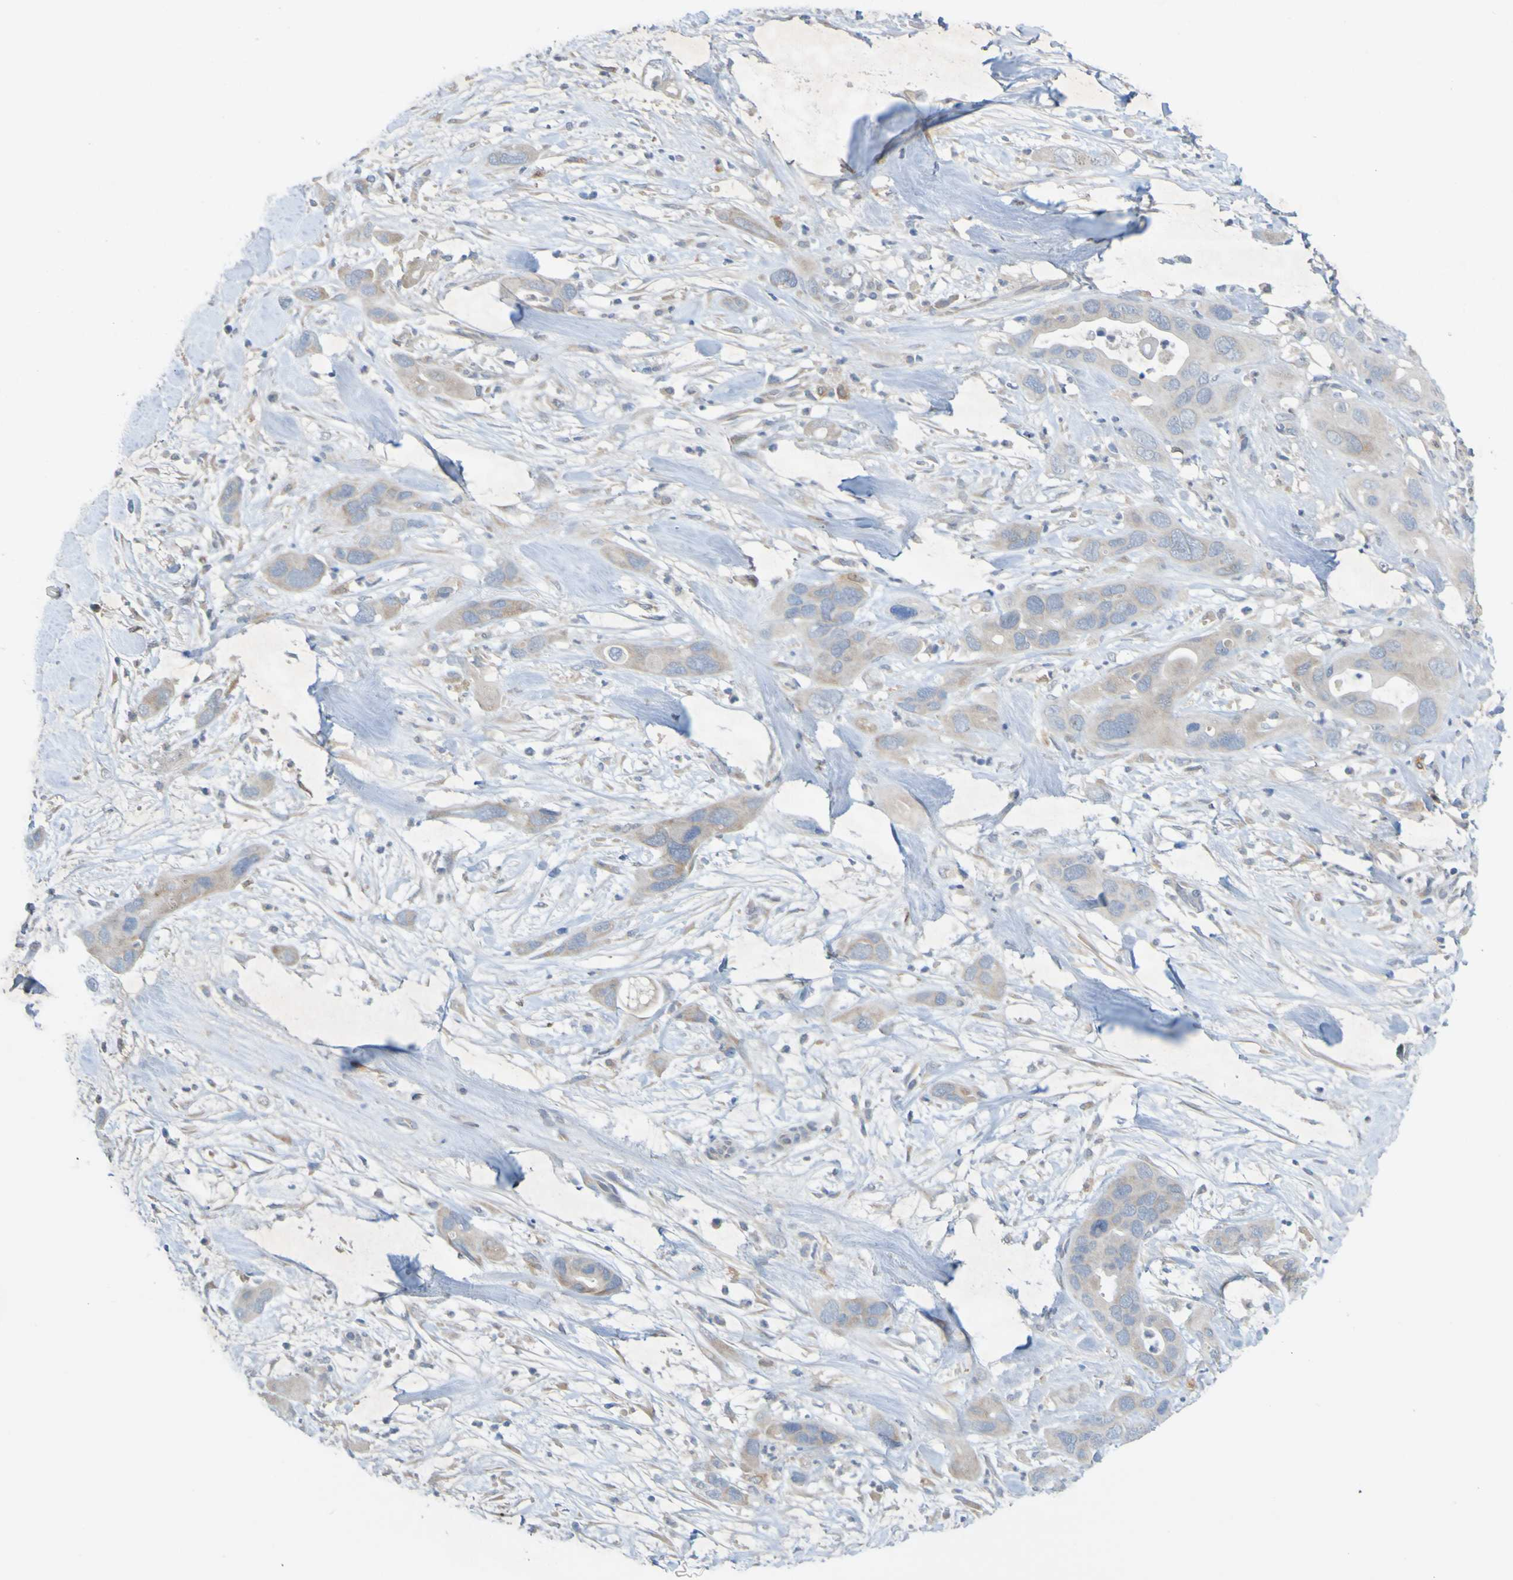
{"staining": {"intensity": "weak", "quantity": ">75%", "location": "cytoplasmic/membranous"}, "tissue": "pancreatic cancer", "cell_type": "Tumor cells", "image_type": "cancer", "snomed": [{"axis": "morphology", "description": "Adenocarcinoma, NOS"}, {"axis": "topography", "description": "Pancreas"}], "caption": "Protein staining of adenocarcinoma (pancreatic) tissue shows weak cytoplasmic/membranous staining in approximately >75% of tumor cells. Nuclei are stained in blue.", "gene": "LILRB5", "patient": {"sex": "female", "age": 71}}